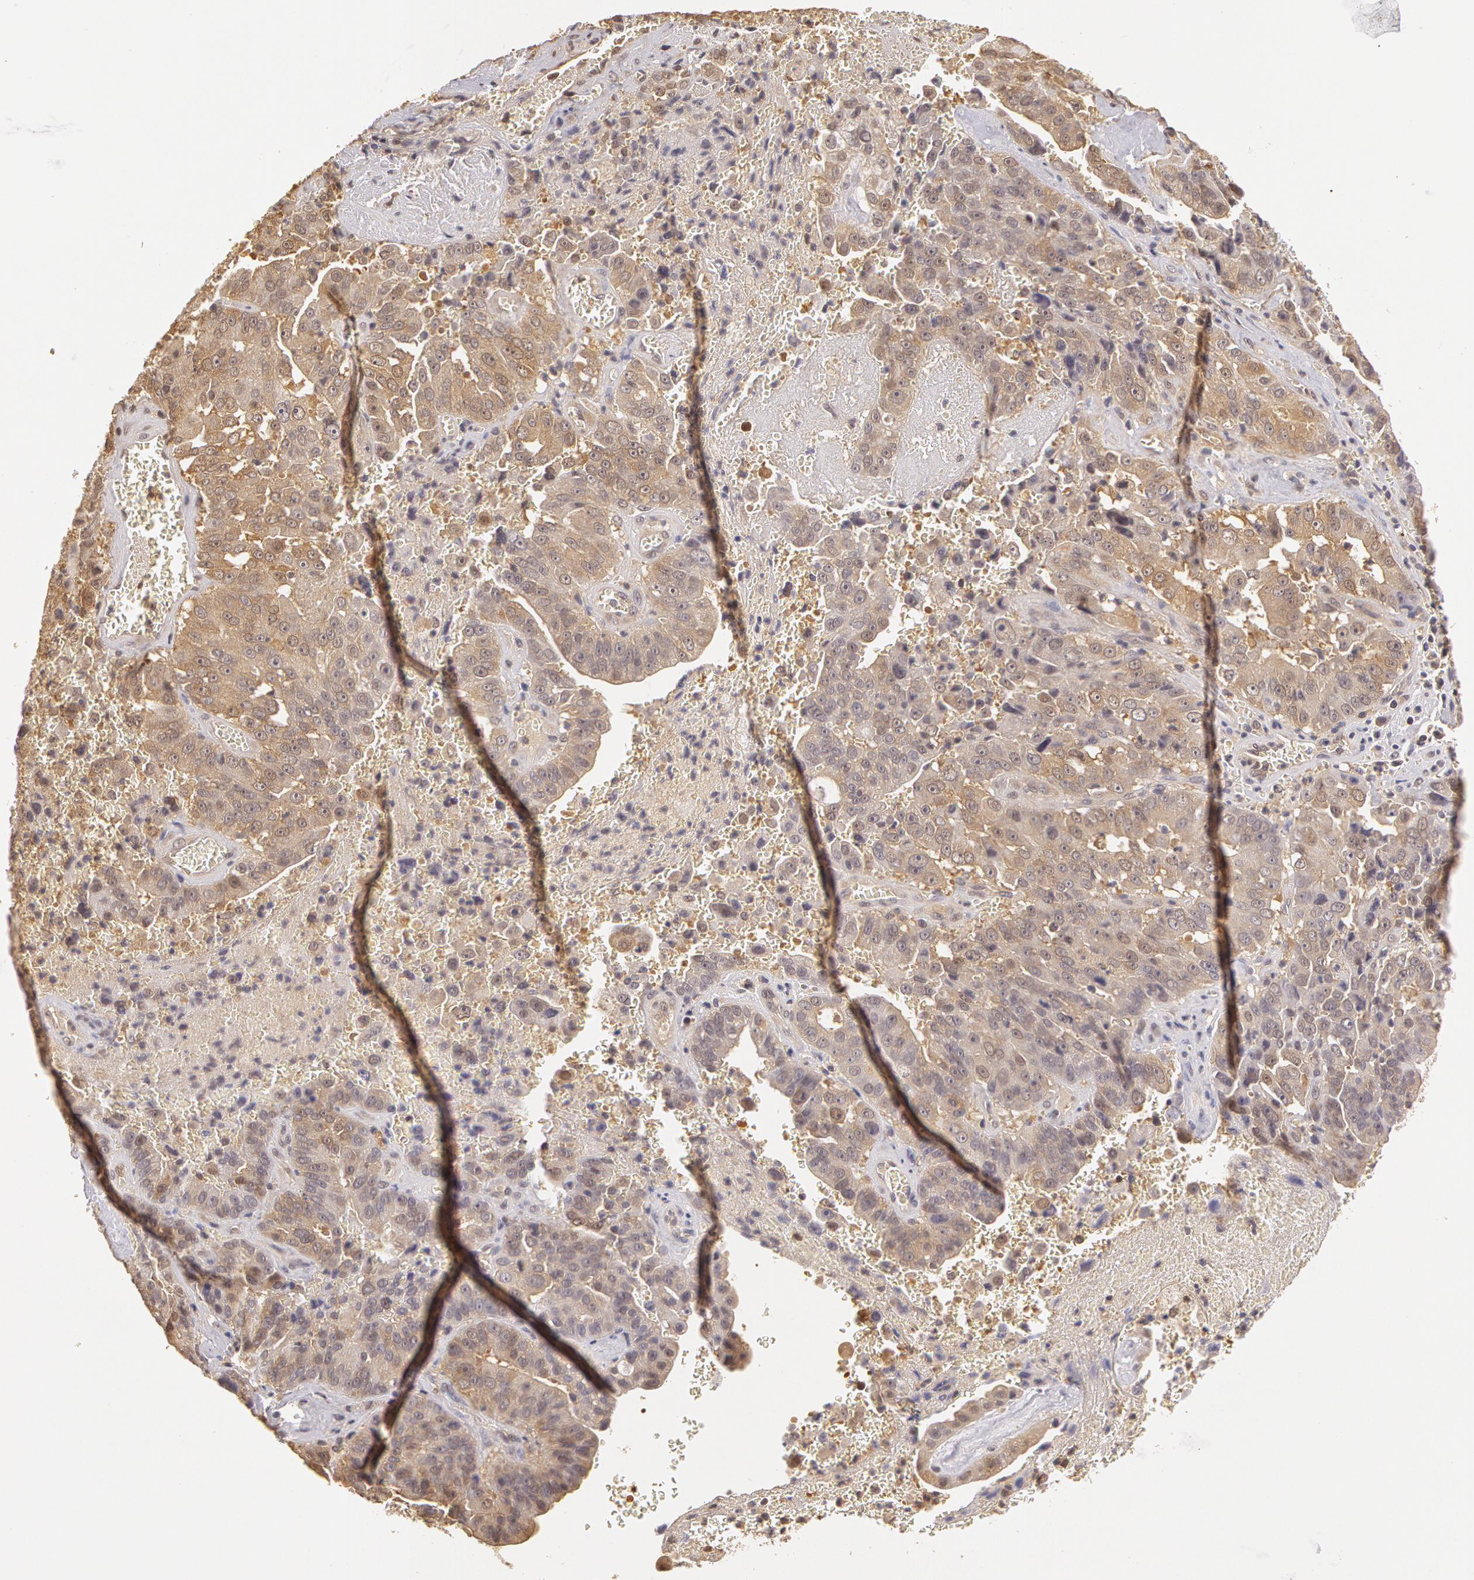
{"staining": {"intensity": "weak", "quantity": "25%-75%", "location": "cytoplasmic/membranous"}, "tissue": "liver cancer", "cell_type": "Tumor cells", "image_type": "cancer", "snomed": [{"axis": "morphology", "description": "Cholangiocarcinoma"}, {"axis": "topography", "description": "Liver"}], "caption": "Cholangiocarcinoma (liver) was stained to show a protein in brown. There is low levels of weak cytoplasmic/membranous staining in about 25%-75% of tumor cells.", "gene": "AHSA1", "patient": {"sex": "female", "age": 79}}